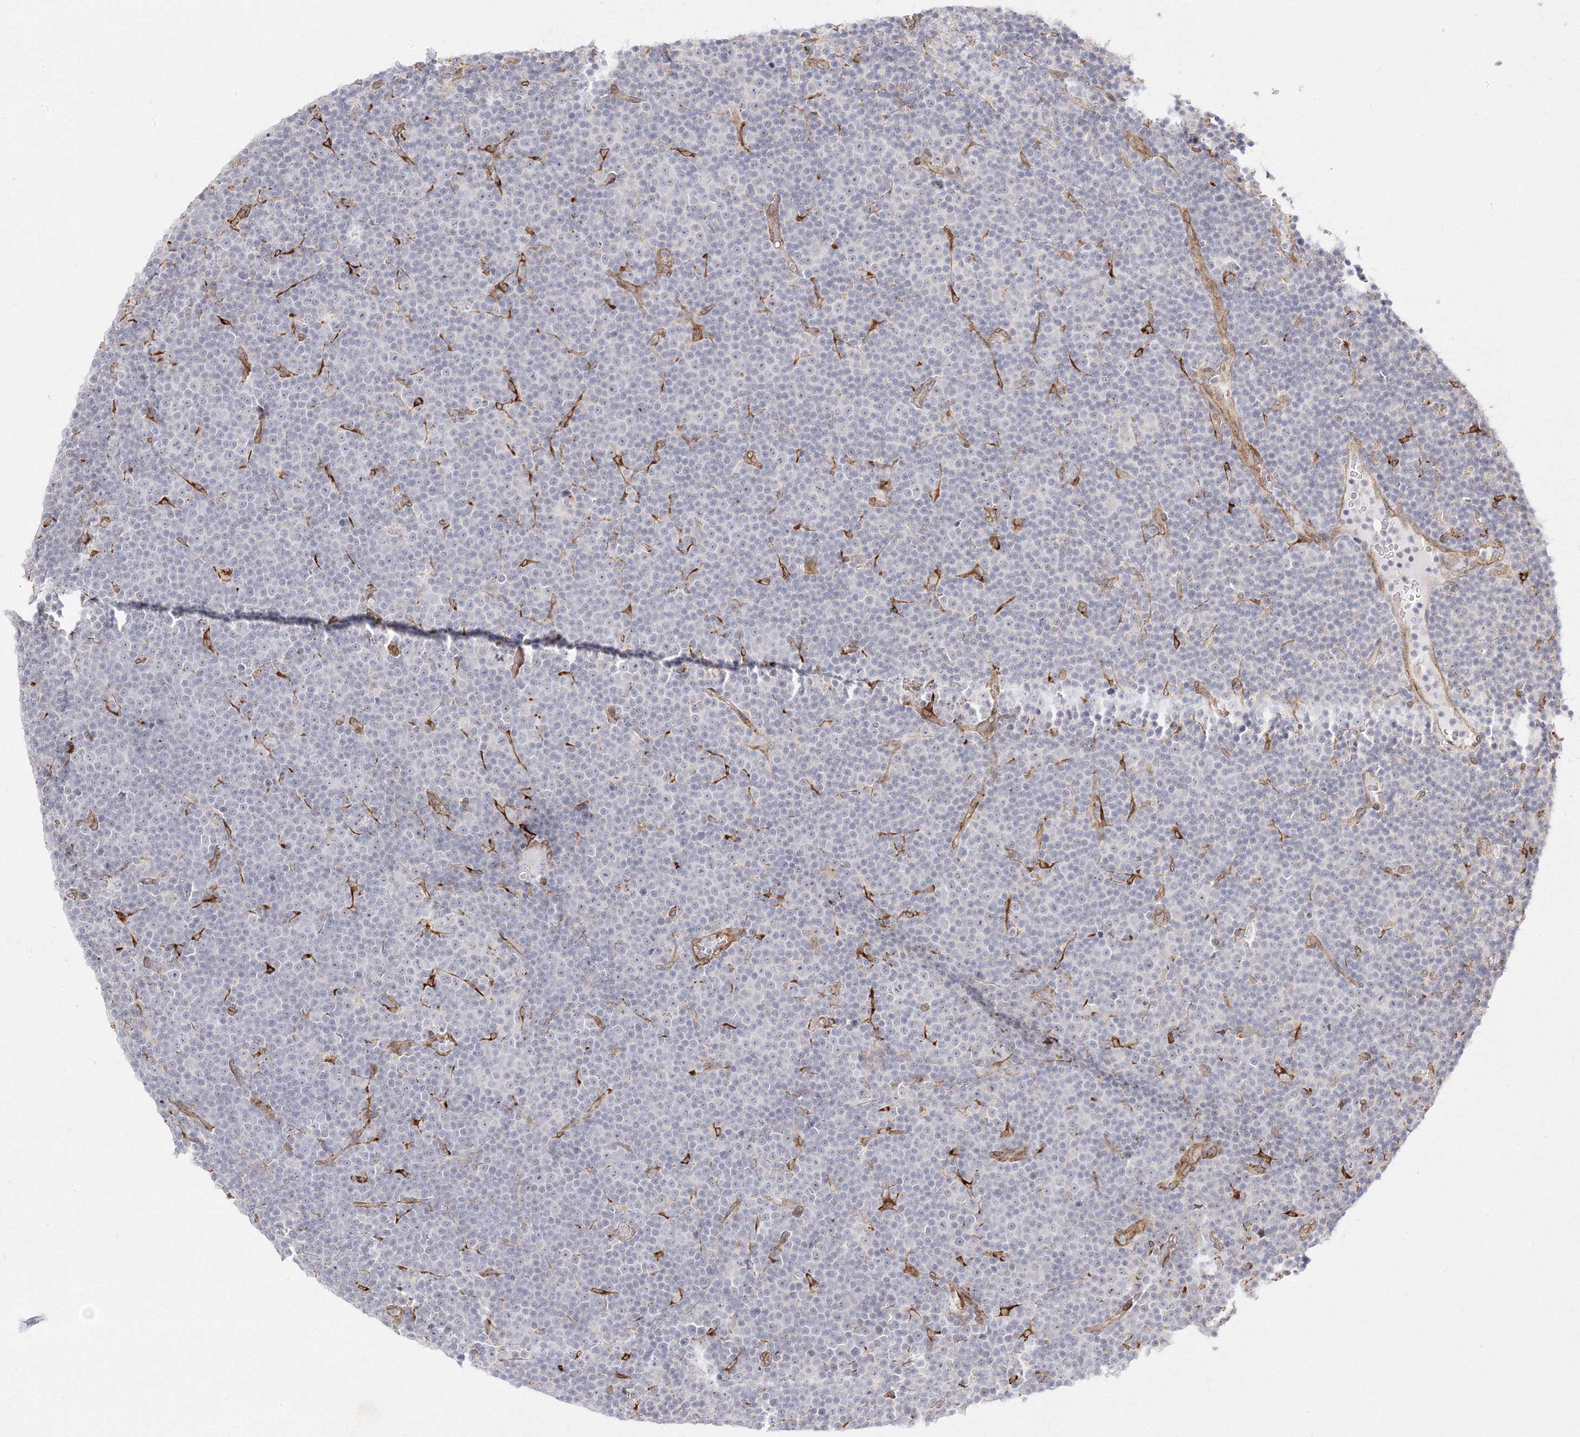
{"staining": {"intensity": "negative", "quantity": "none", "location": "none"}, "tissue": "lymphoma", "cell_type": "Tumor cells", "image_type": "cancer", "snomed": [{"axis": "morphology", "description": "Malignant lymphoma, non-Hodgkin's type, Low grade"}, {"axis": "topography", "description": "Lymph node"}], "caption": "Tumor cells are negative for brown protein staining in lymphoma.", "gene": "C2CD2", "patient": {"sex": "female", "age": 67}}